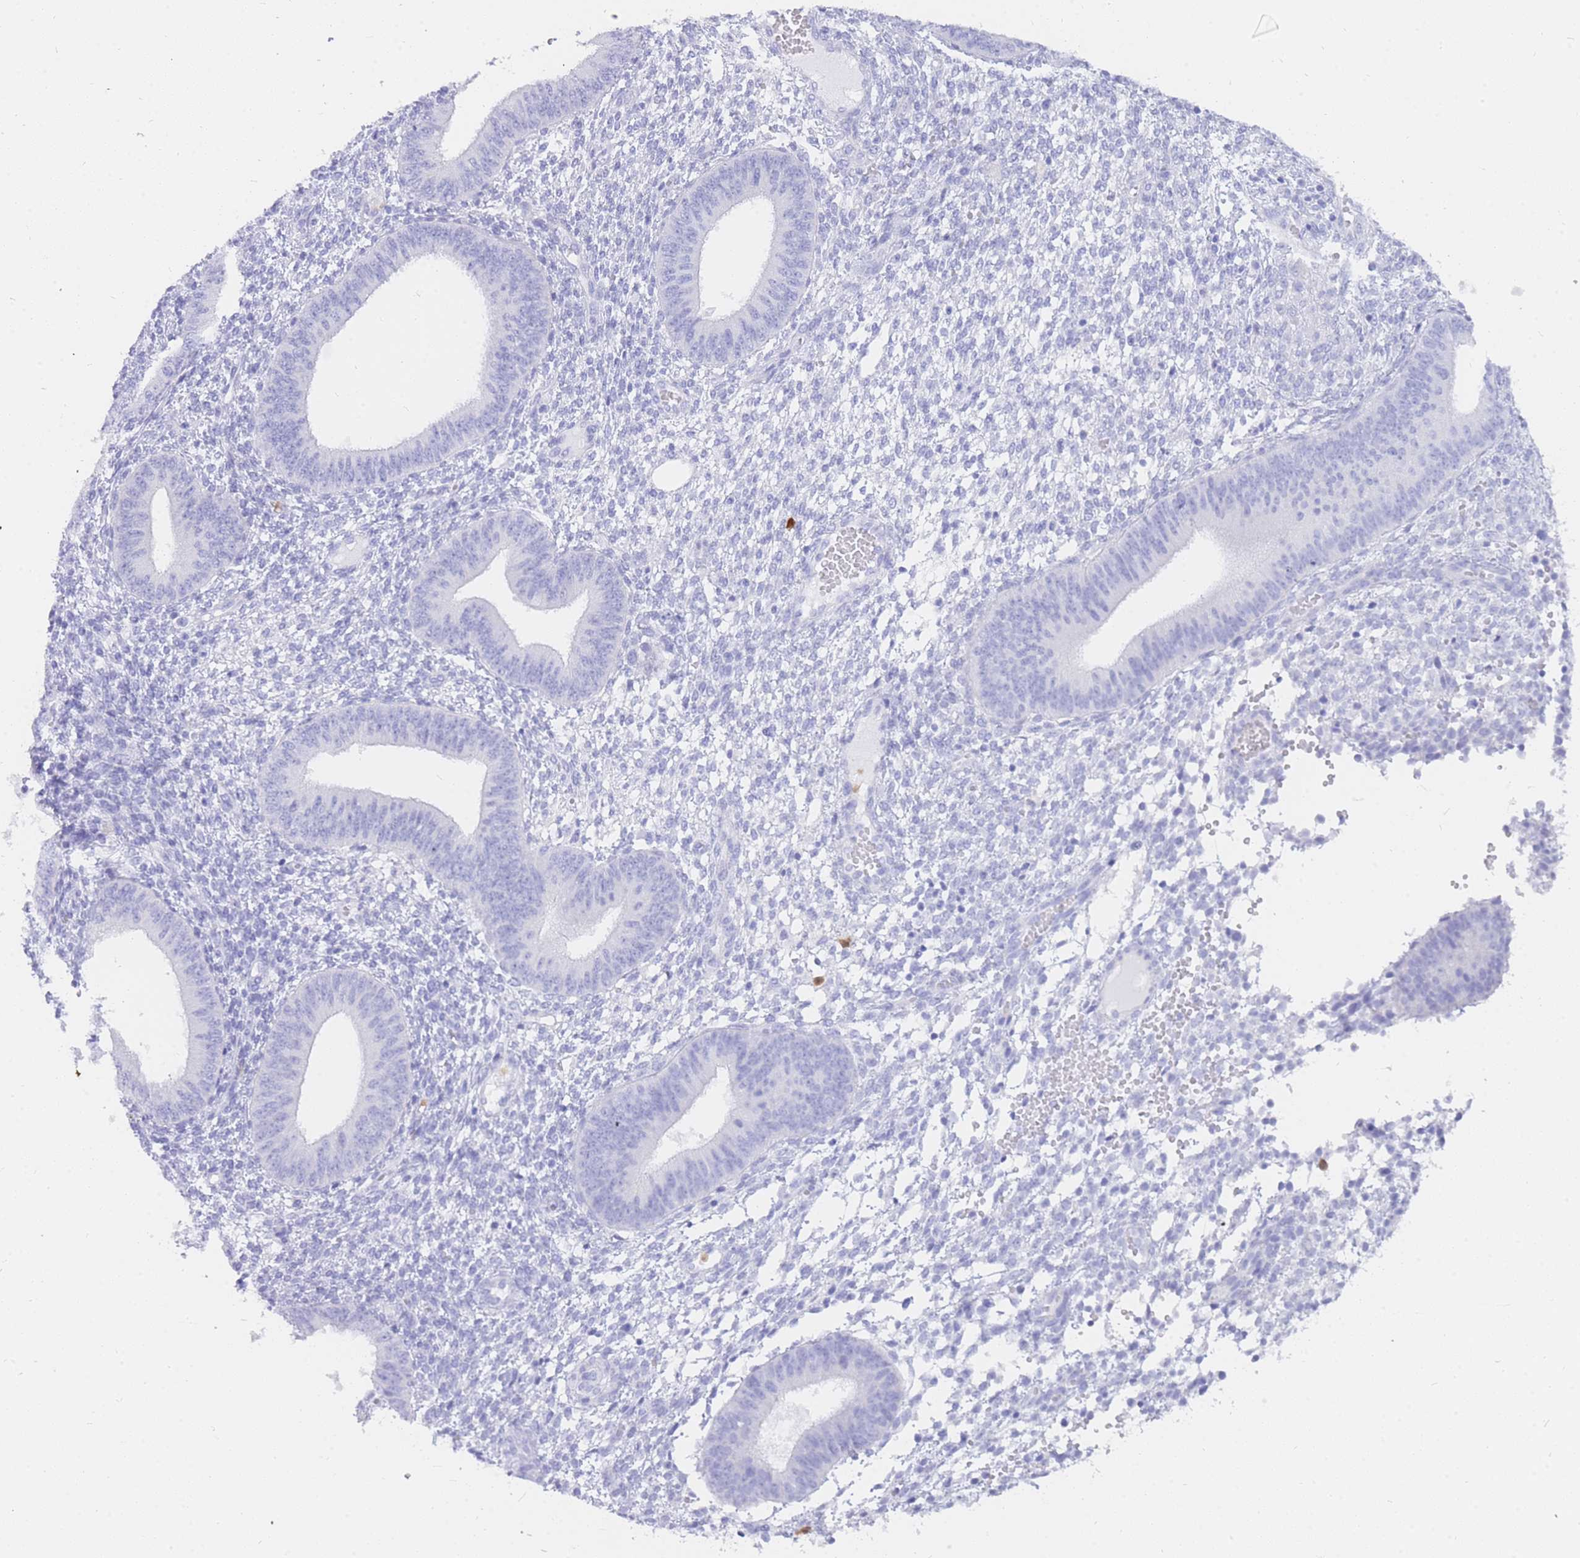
{"staining": {"intensity": "negative", "quantity": "none", "location": "none"}, "tissue": "endometrium", "cell_type": "Cells in endometrial stroma", "image_type": "normal", "snomed": [{"axis": "morphology", "description": "Normal tissue, NOS"}, {"axis": "topography", "description": "Endometrium"}], "caption": "IHC of benign human endometrium displays no staining in cells in endometrial stroma.", "gene": "HERC1", "patient": {"sex": "female", "age": 49}}